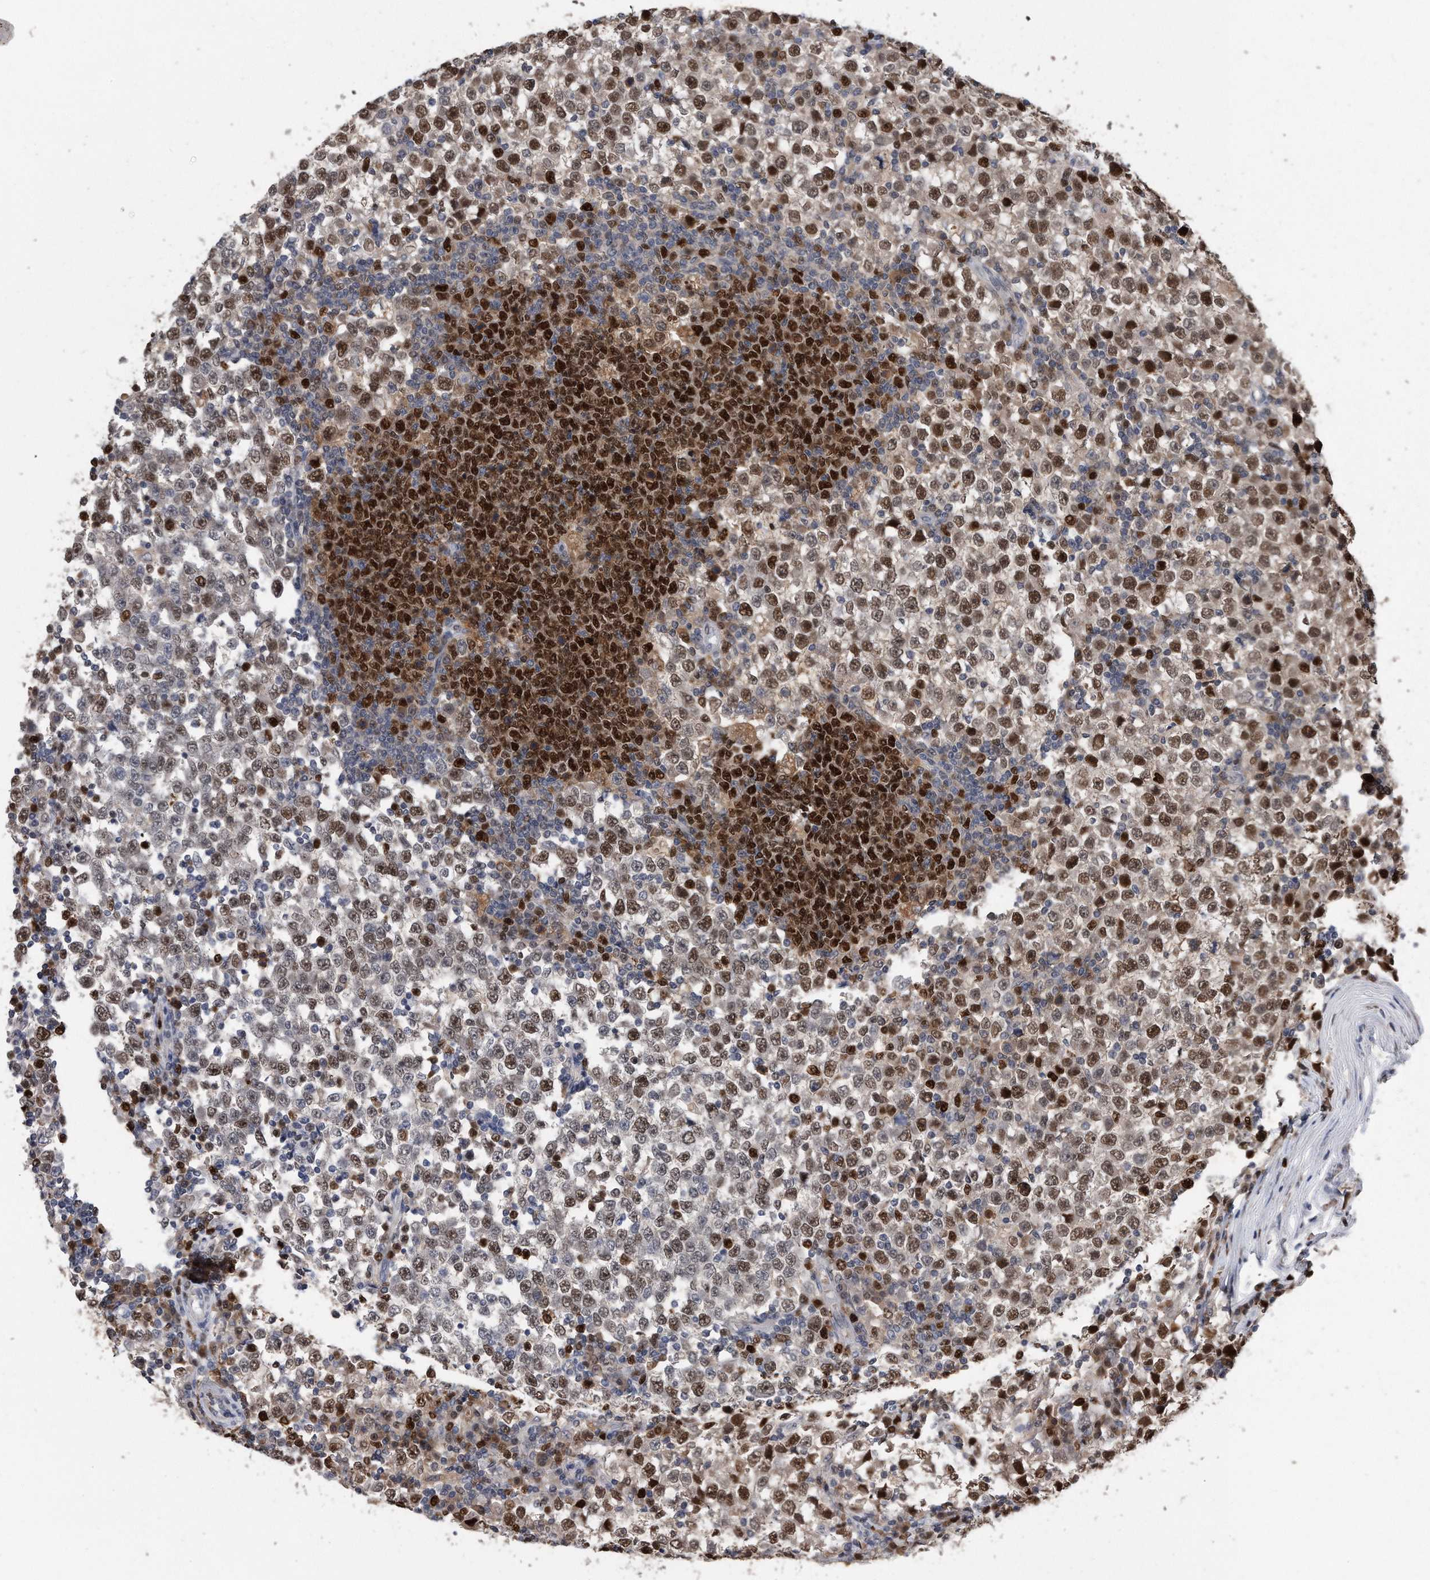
{"staining": {"intensity": "strong", "quantity": "<25%", "location": "nuclear"}, "tissue": "testis cancer", "cell_type": "Tumor cells", "image_type": "cancer", "snomed": [{"axis": "morphology", "description": "Seminoma, NOS"}, {"axis": "topography", "description": "Testis"}], "caption": "Immunohistochemical staining of human testis seminoma demonstrates medium levels of strong nuclear protein expression in approximately <25% of tumor cells.", "gene": "PCNA", "patient": {"sex": "male", "age": 65}}